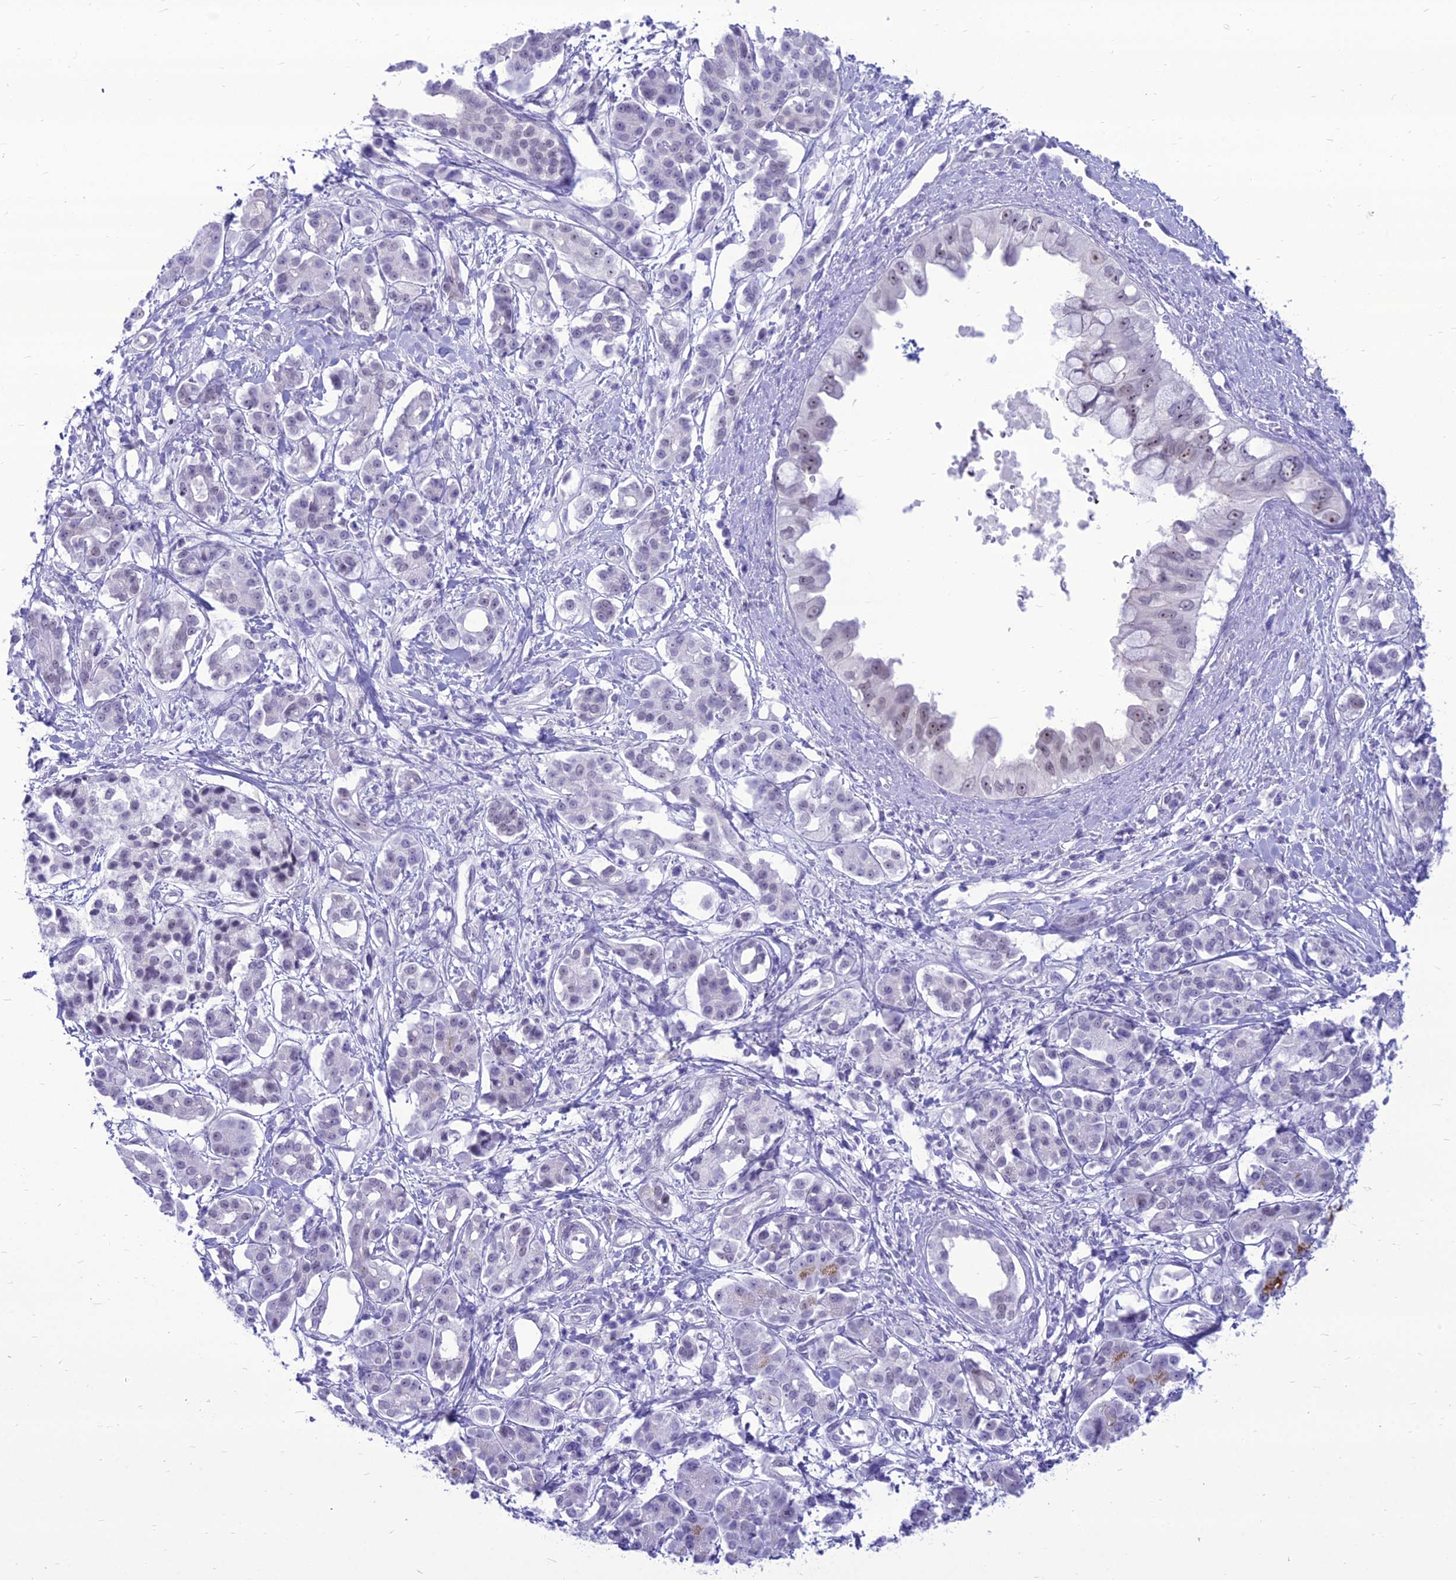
{"staining": {"intensity": "weak", "quantity": ">75%", "location": "nuclear"}, "tissue": "pancreatic cancer", "cell_type": "Tumor cells", "image_type": "cancer", "snomed": [{"axis": "morphology", "description": "Adenocarcinoma, NOS"}, {"axis": "topography", "description": "Pancreas"}], "caption": "Brown immunohistochemical staining in pancreatic adenocarcinoma displays weak nuclear expression in about >75% of tumor cells.", "gene": "DHX40", "patient": {"sex": "female", "age": 56}}